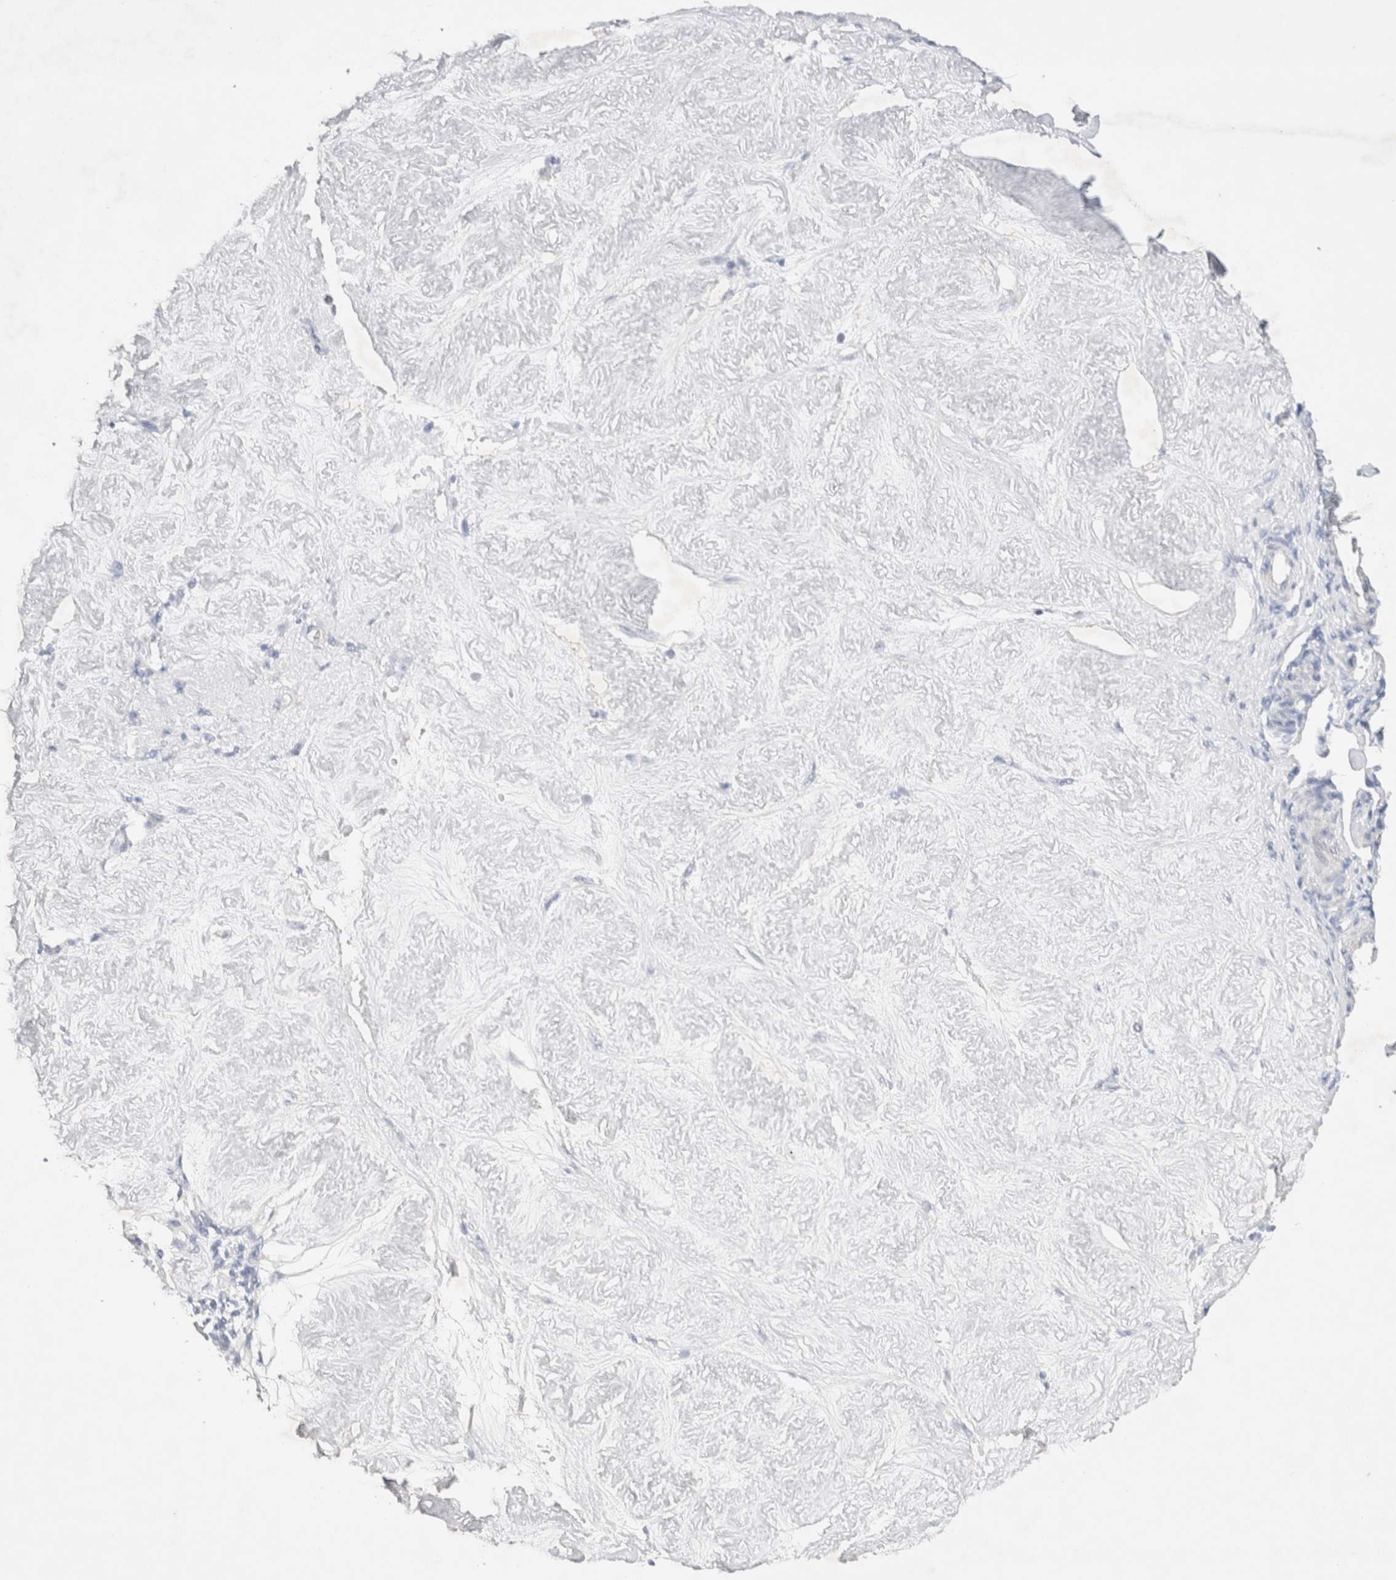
{"staining": {"intensity": "negative", "quantity": "none", "location": "none"}, "tissue": "adipose tissue", "cell_type": "Adipocytes", "image_type": "normal", "snomed": [{"axis": "morphology", "description": "Normal tissue, NOS"}, {"axis": "topography", "description": "Vascular tissue"}, {"axis": "topography", "description": "Fallopian tube"}, {"axis": "topography", "description": "Ovary"}], "caption": "Immunohistochemistry of normal adipose tissue exhibits no staining in adipocytes. Brightfield microscopy of immunohistochemistry stained with DAB (brown) and hematoxylin (blue), captured at high magnification.", "gene": "RBM12B", "patient": {"sex": "female", "age": 67}}